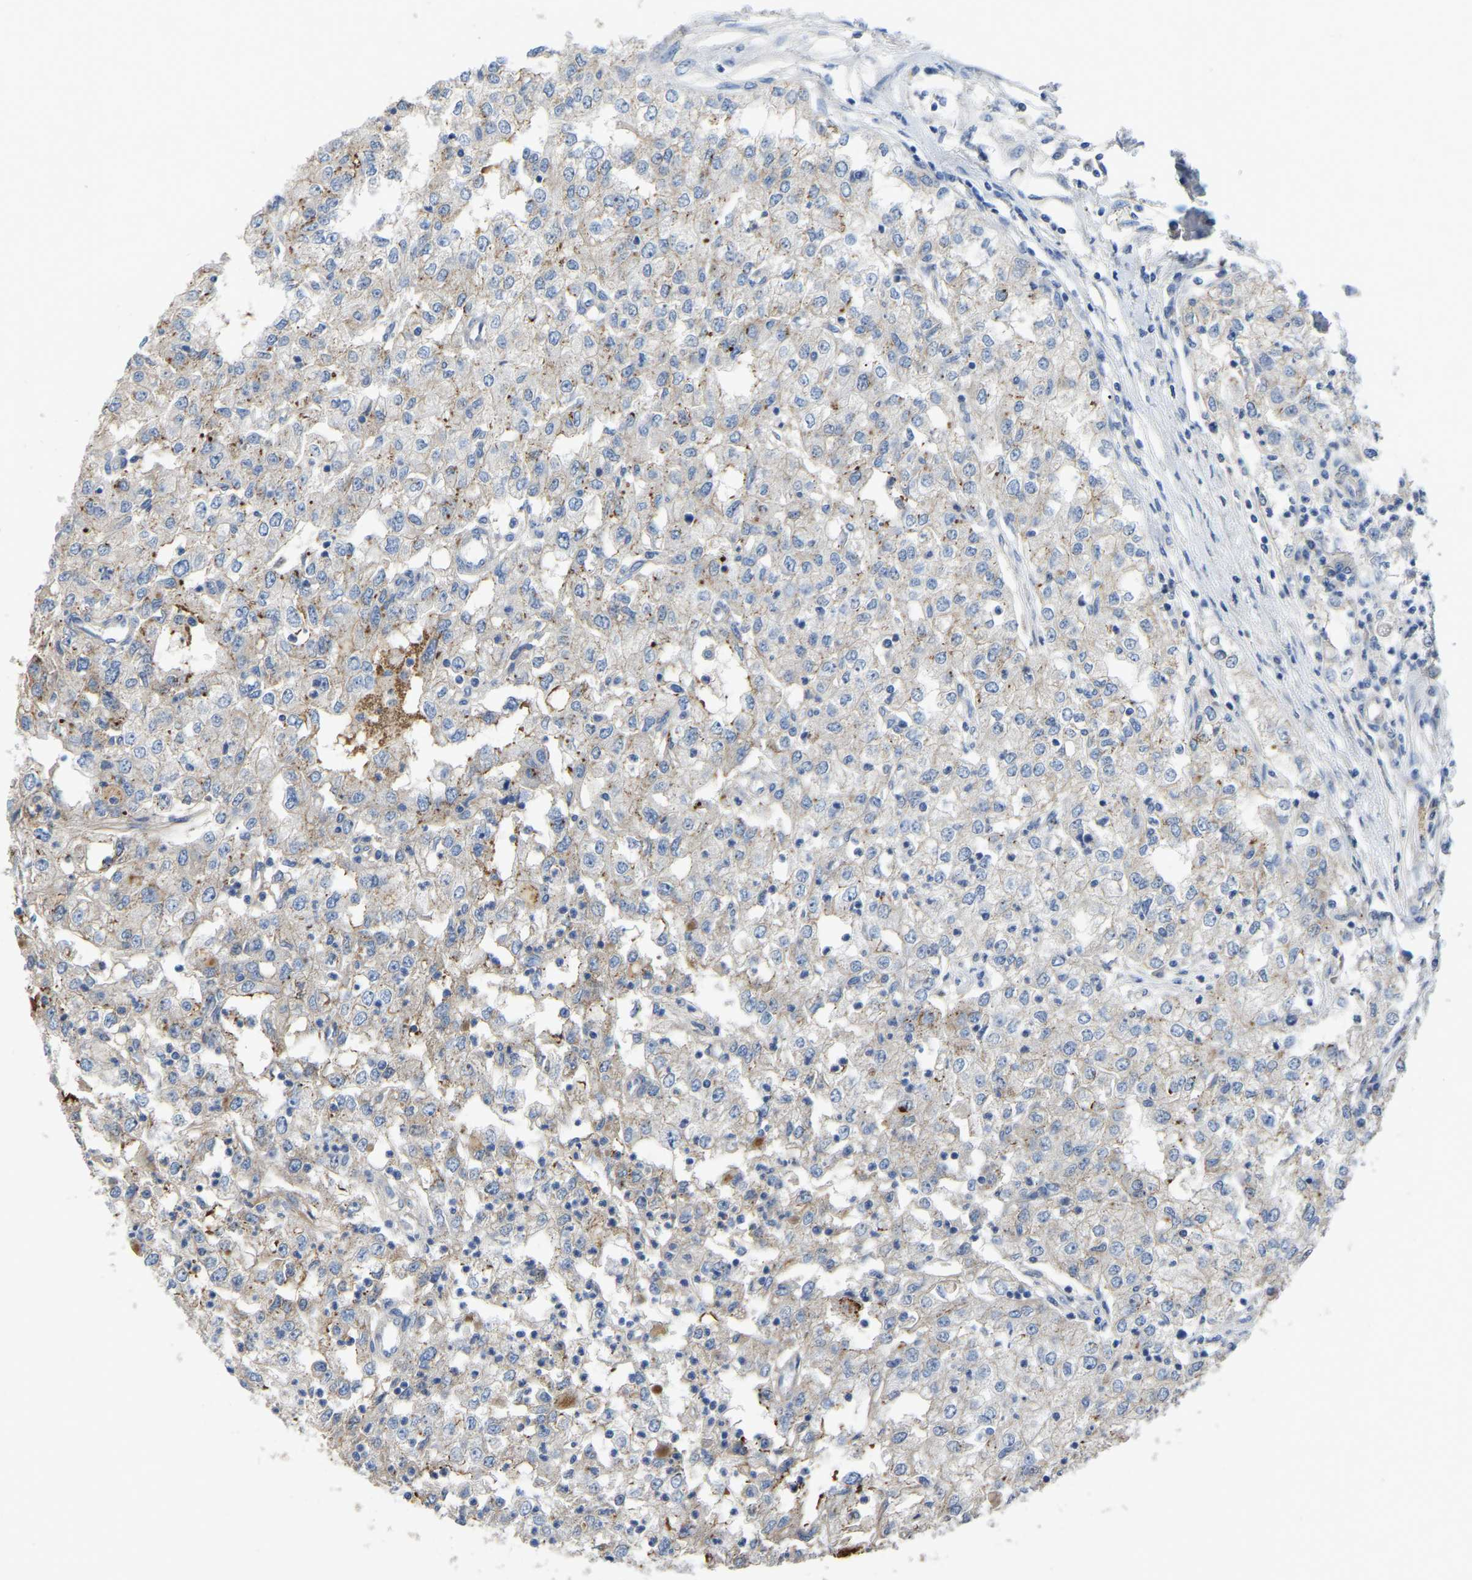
{"staining": {"intensity": "negative", "quantity": "none", "location": "none"}, "tissue": "renal cancer", "cell_type": "Tumor cells", "image_type": "cancer", "snomed": [{"axis": "morphology", "description": "Adenocarcinoma, NOS"}, {"axis": "topography", "description": "Kidney"}], "caption": "Immunohistochemical staining of human renal cancer reveals no significant staining in tumor cells.", "gene": "HIGD2B", "patient": {"sex": "female", "age": 54}}